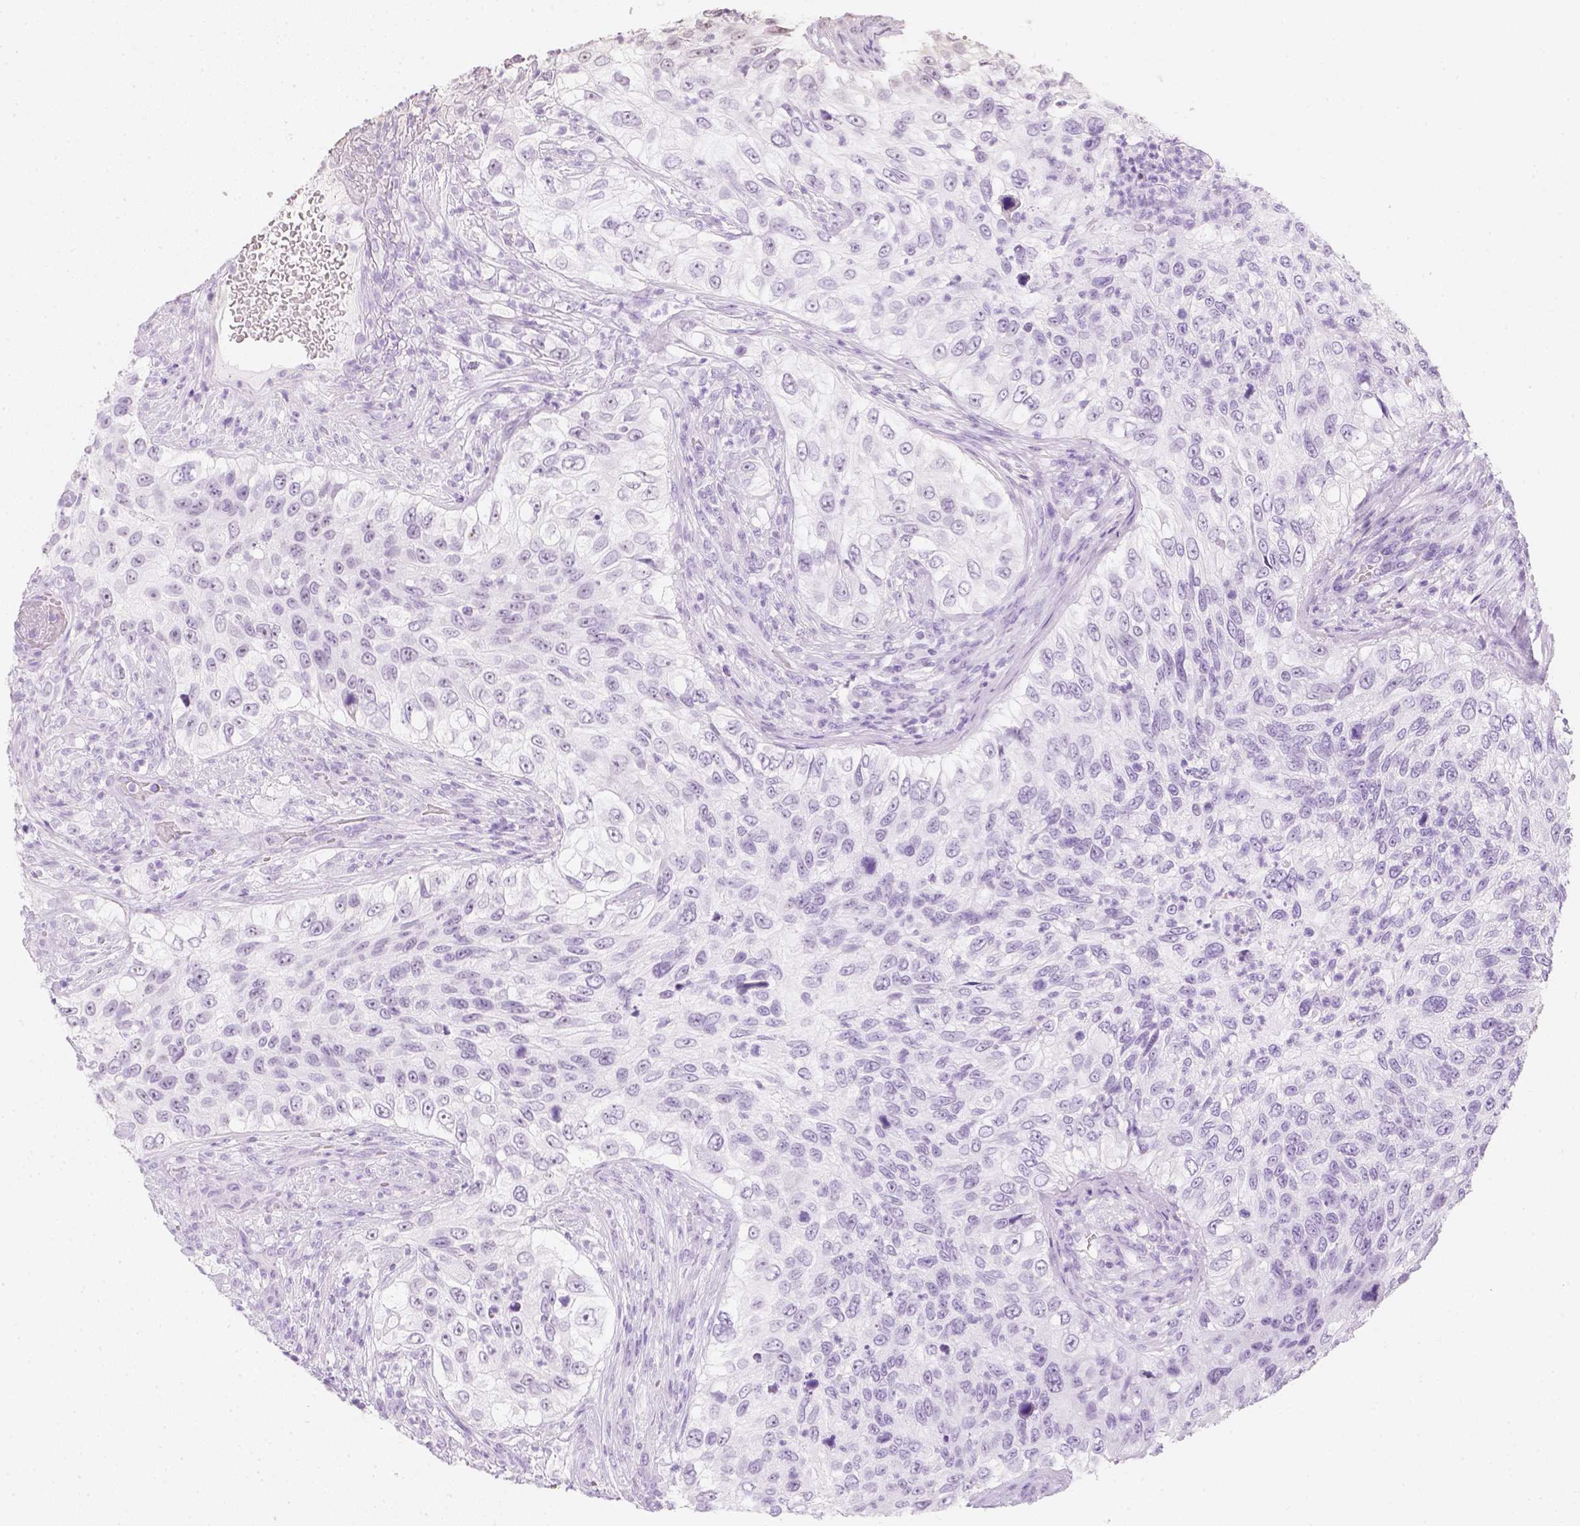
{"staining": {"intensity": "moderate", "quantity": "25%-75%", "location": "nuclear"}, "tissue": "urothelial cancer", "cell_type": "Tumor cells", "image_type": "cancer", "snomed": [{"axis": "morphology", "description": "Urothelial carcinoma, High grade"}, {"axis": "topography", "description": "Urinary bladder"}], "caption": "Immunohistochemistry (IHC) (DAB) staining of human high-grade urothelial carcinoma displays moderate nuclear protein expression in approximately 25%-75% of tumor cells.", "gene": "NVL", "patient": {"sex": "female", "age": 60}}